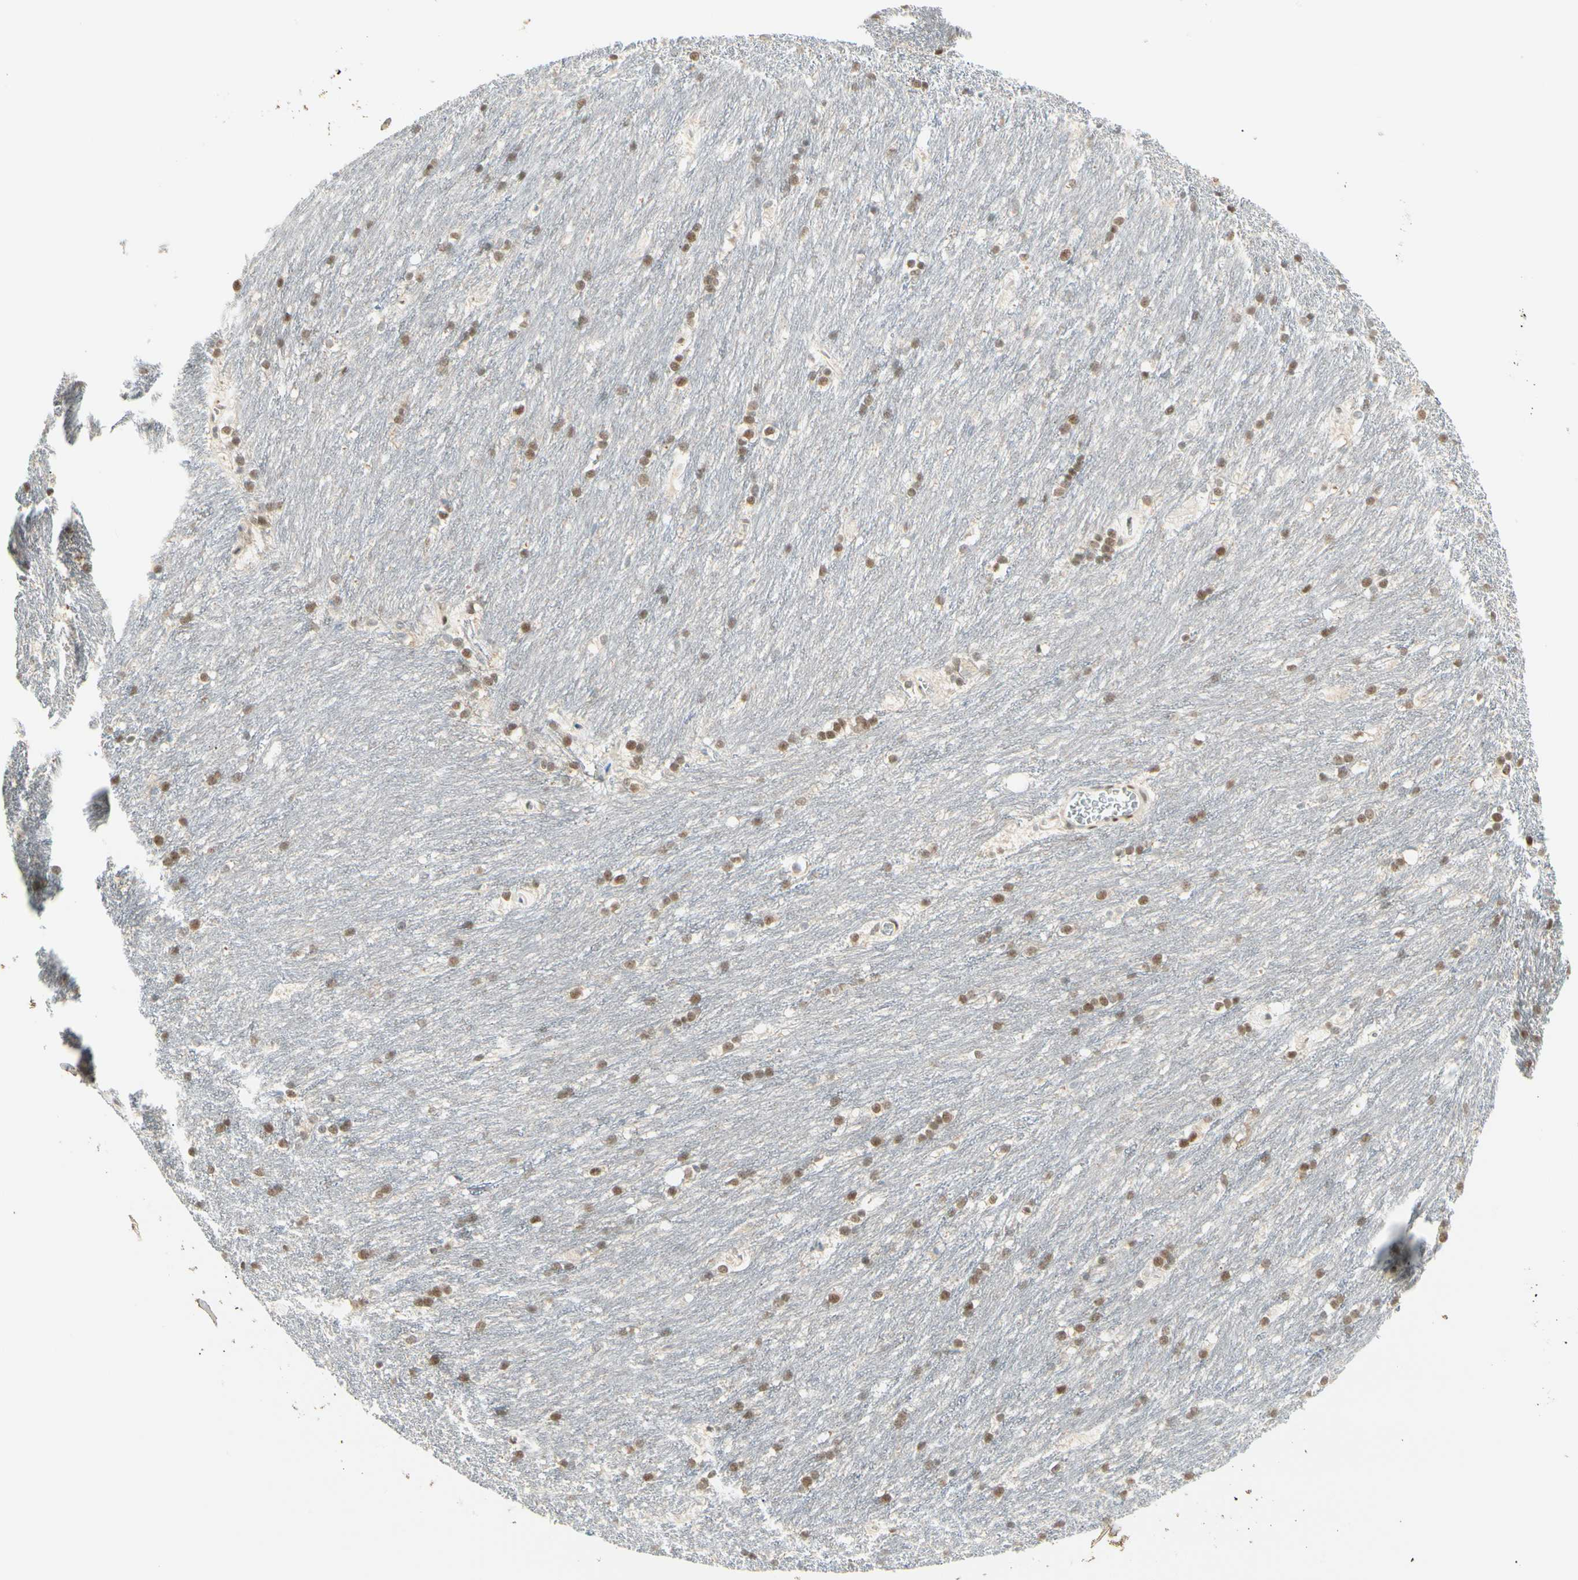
{"staining": {"intensity": "moderate", "quantity": ">75%", "location": "cytoplasmic/membranous,nuclear"}, "tissue": "caudate", "cell_type": "Glial cells", "image_type": "normal", "snomed": [{"axis": "morphology", "description": "Normal tissue, NOS"}, {"axis": "topography", "description": "Lateral ventricle wall"}], "caption": "High-magnification brightfield microscopy of normal caudate stained with DAB (3,3'-diaminobenzidine) (brown) and counterstained with hematoxylin (blue). glial cells exhibit moderate cytoplasmic/membranous,nuclear expression is identified in approximately>75% of cells.", "gene": "ATXN1", "patient": {"sex": "female", "age": 19}}